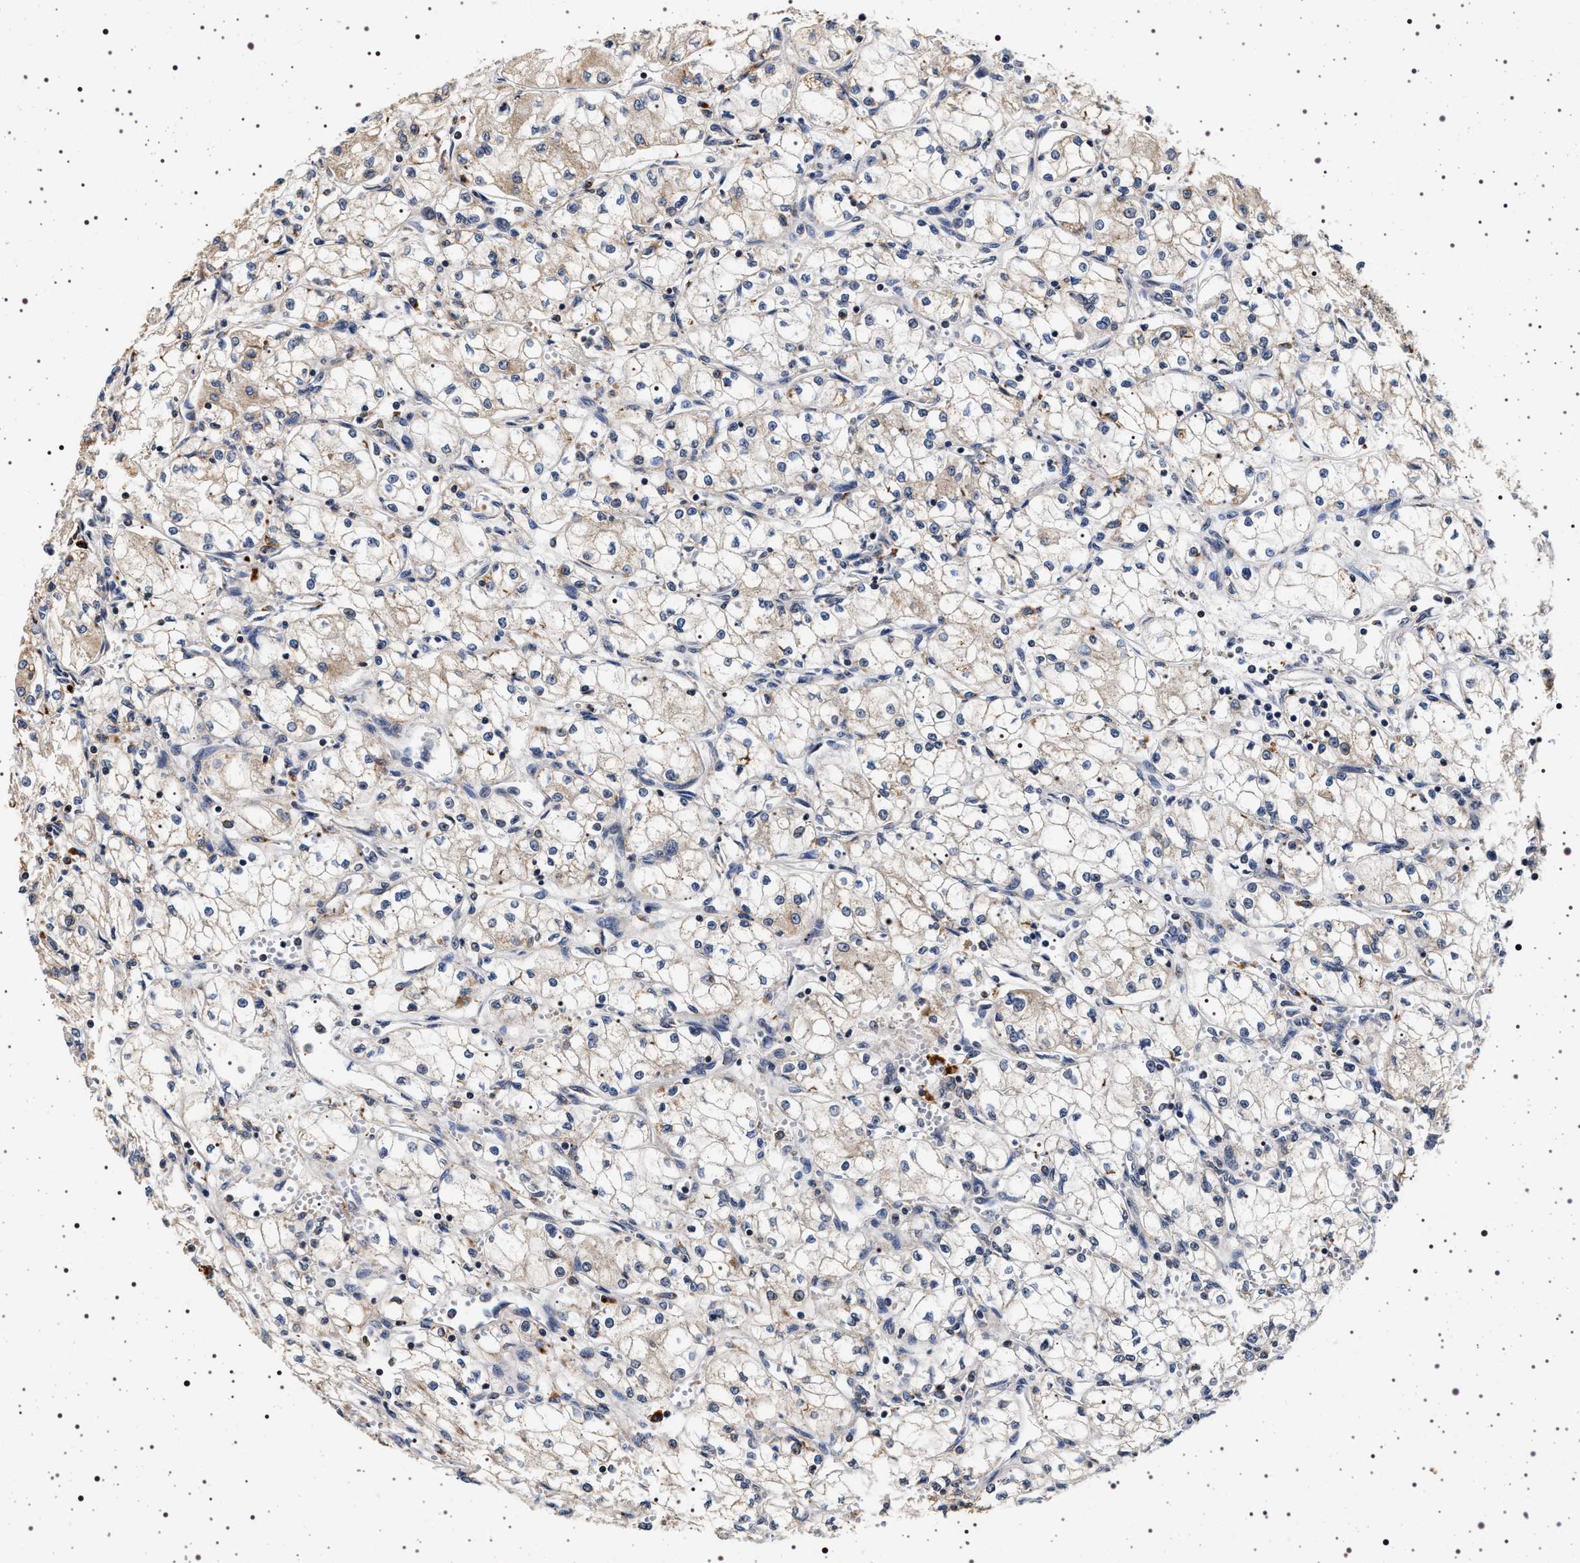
{"staining": {"intensity": "negative", "quantity": "none", "location": "none"}, "tissue": "renal cancer", "cell_type": "Tumor cells", "image_type": "cancer", "snomed": [{"axis": "morphology", "description": "Normal tissue, NOS"}, {"axis": "morphology", "description": "Adenocarcinoma, NOS"}, {"axis": "topography", "description": "Kidney"}], "caption": "High power microscopy image of an IHC image of renal adenocarcinoma, revealing no significant expression in tumor cells. (DAB IHC with hematoxylin counter stain).", "gene": "CDKN1B", "patient": {"sex": "male", "age": 59}}